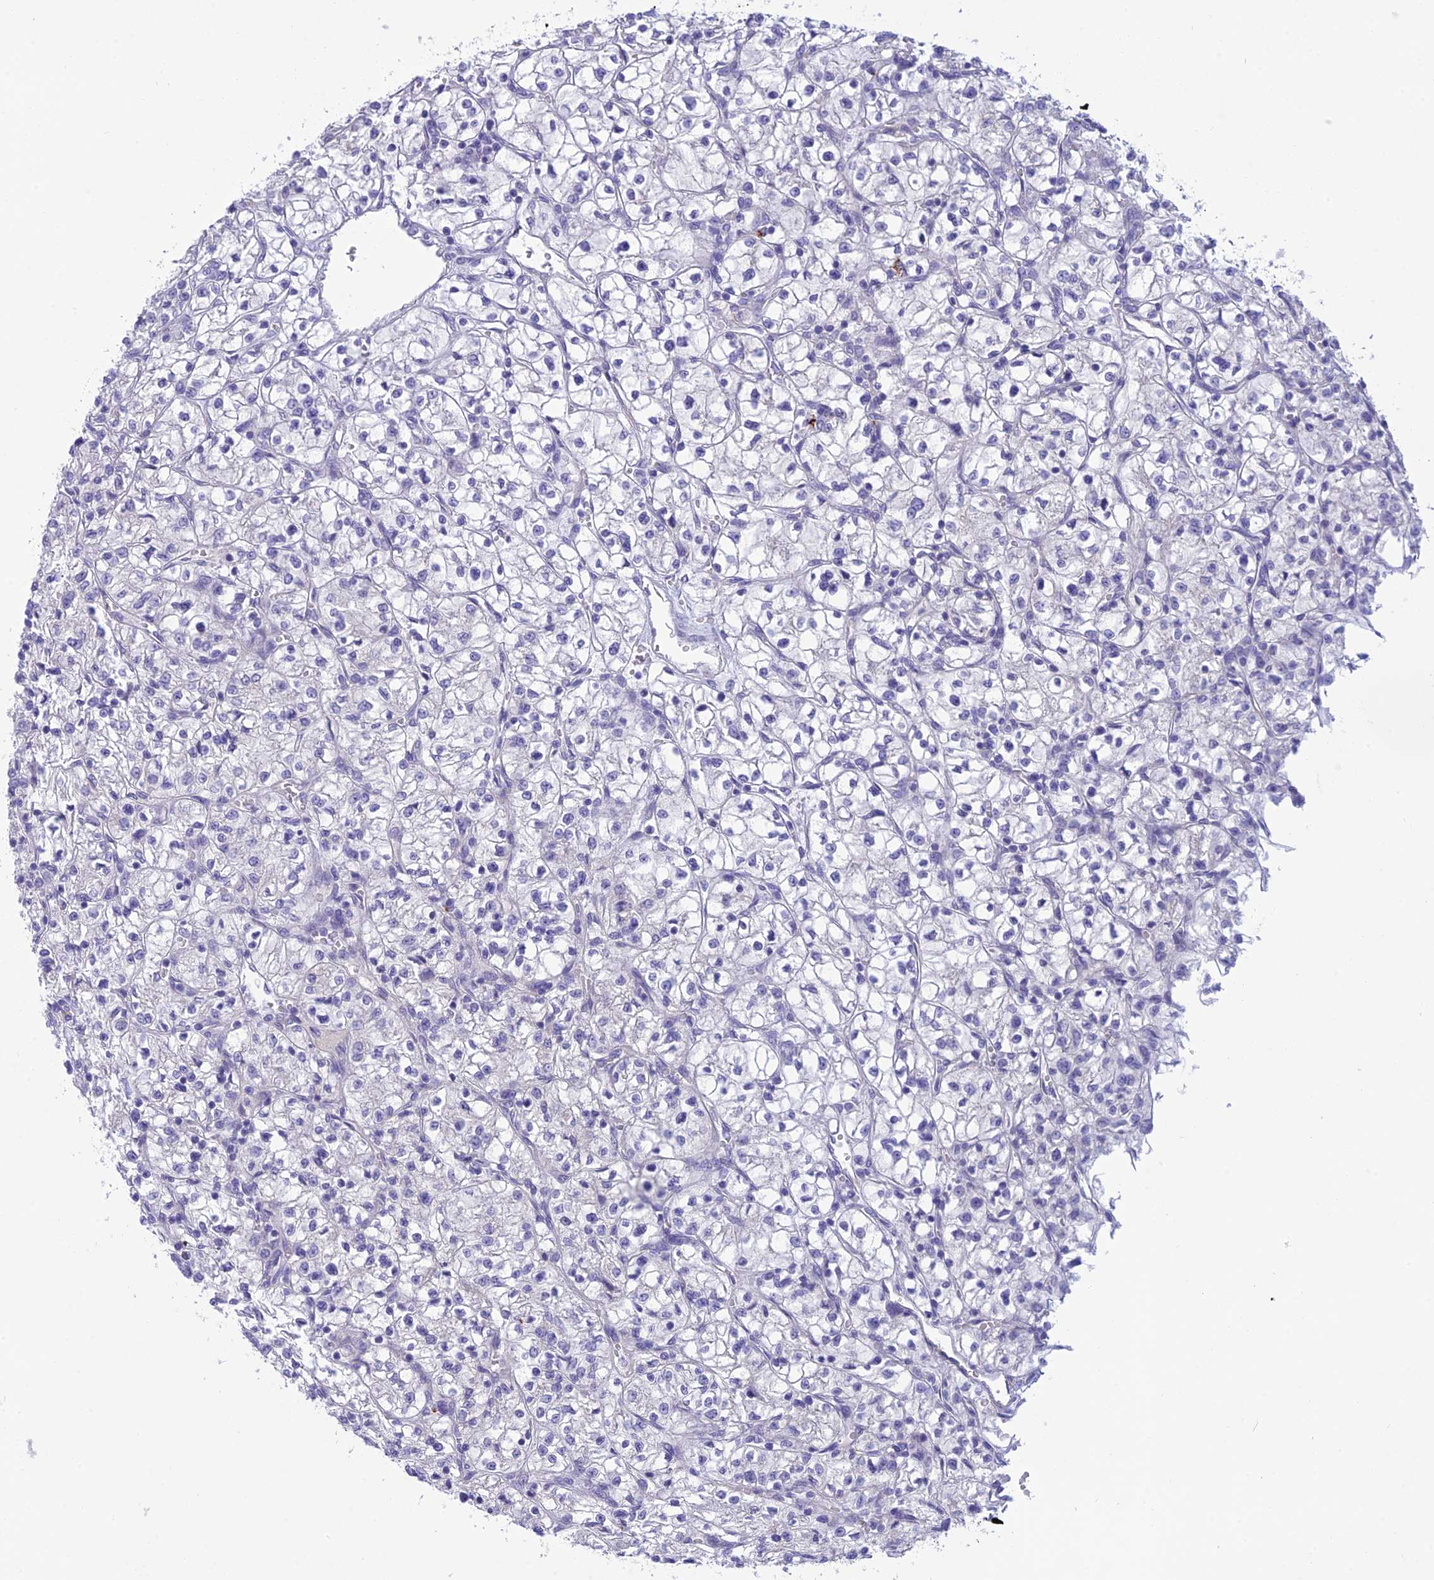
{"staining": {"intensity": "negative", "quantity": "none", "location": "none"}, "tissue": "renal cancer", "cell_type": "Tumor cells", "image_type": "cancer", "snomed": [{"axis": "morphology", "description": "Adenocarcinoma, NOS"}, {"axis": "topography", "description": "Kidney"}], "caption": "Renal cancer was stained to show a protein in brown. There is no significant expression in tumor cells.", "gene": "DHDH", "patient": {"sex": "female", "age": 64}}